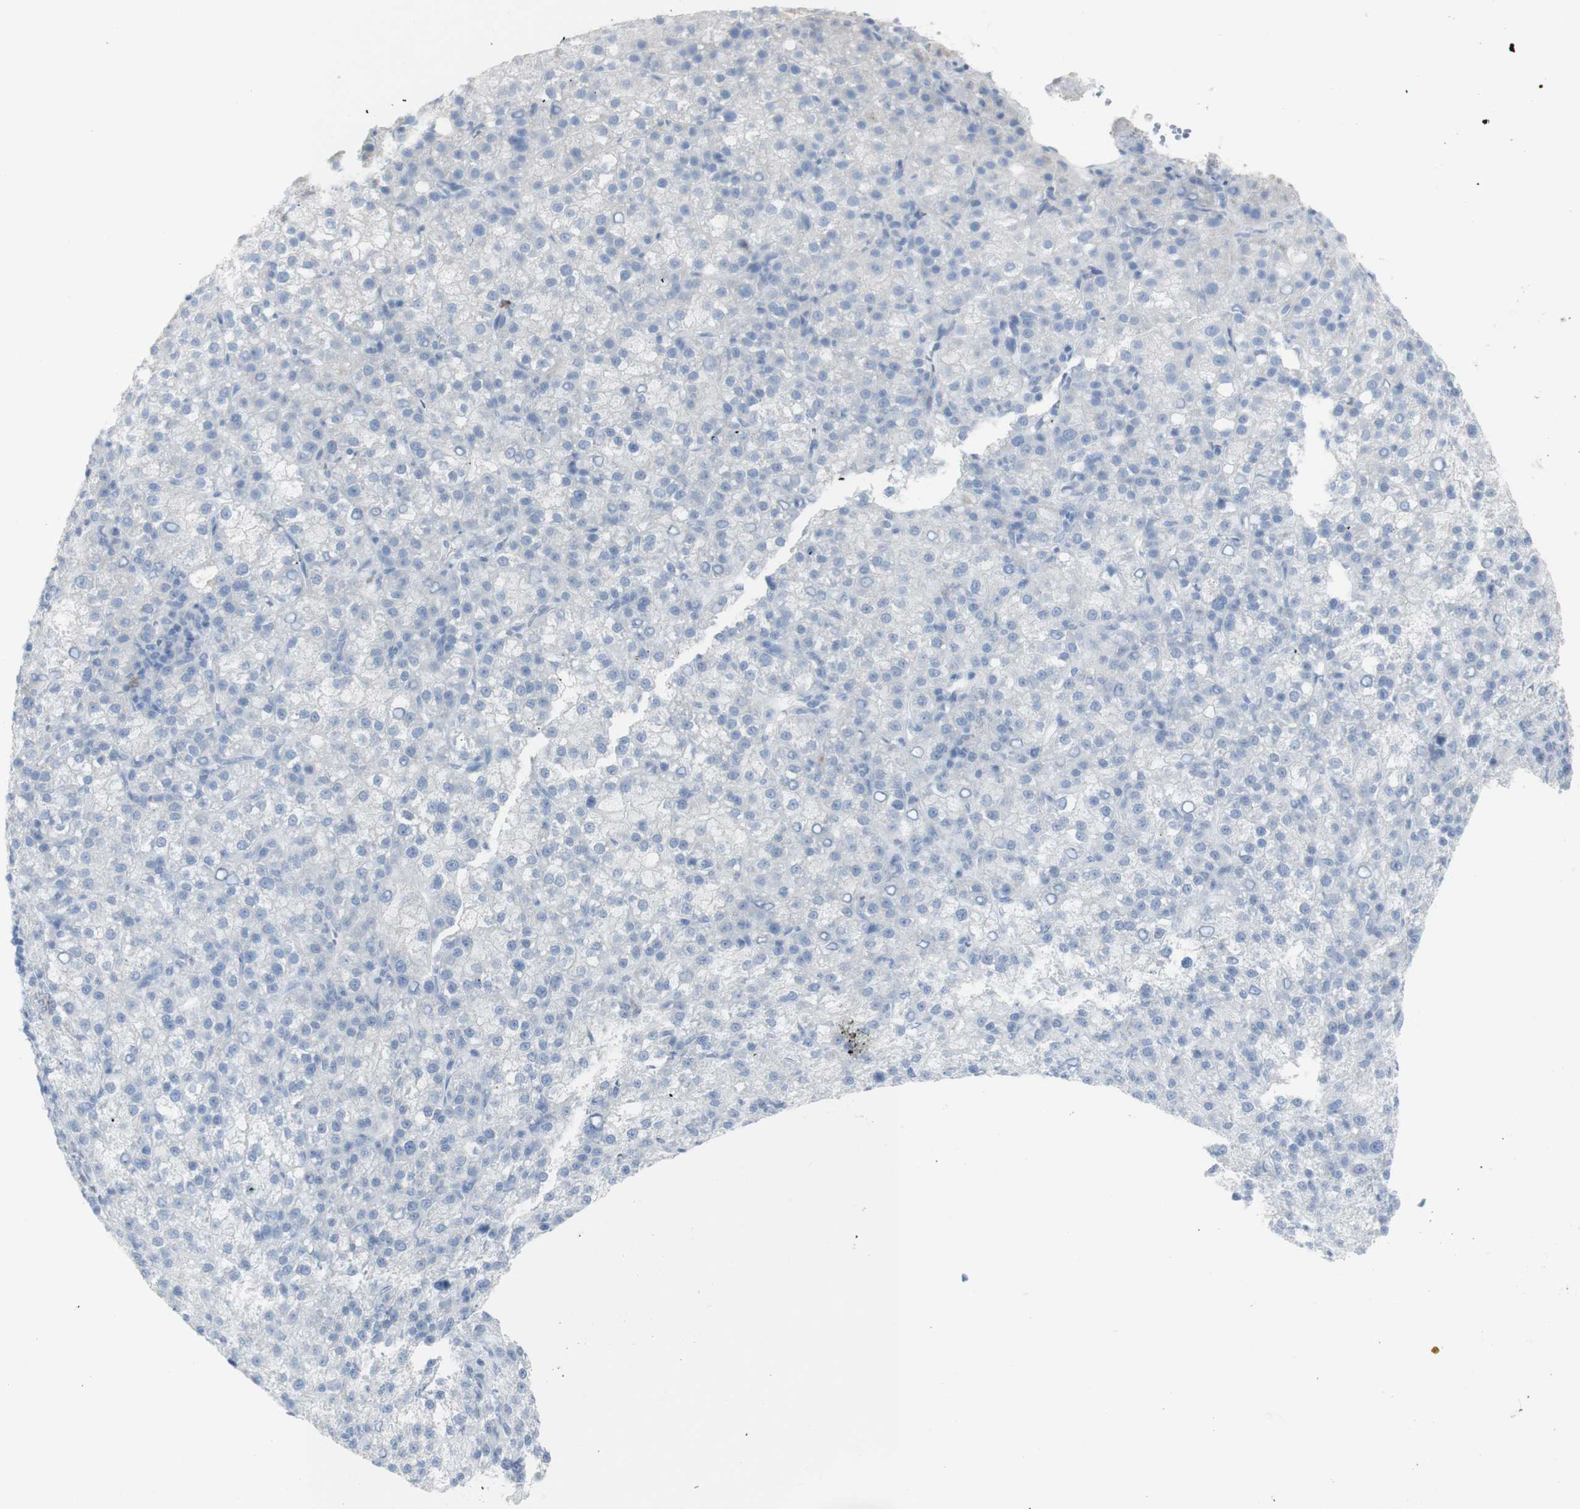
{"staining": {"intensity": "negative", "quantity": "none", "location": "none"}, "tissue": "liver cancer", "cell_type": "Tumor cells", "image_type": "cancer", "snomed": [{"axis": "morphology", "description": "Carcinoma, Hepatocellular, NOS"}, {"axis": "topography", "description": "Liver"}], "caption": "There is no significant staining in tumor cells of hepatocellular carcinoma (liver).", "gene": "CD207", "patient": {"sex": "female", "age": 58}}